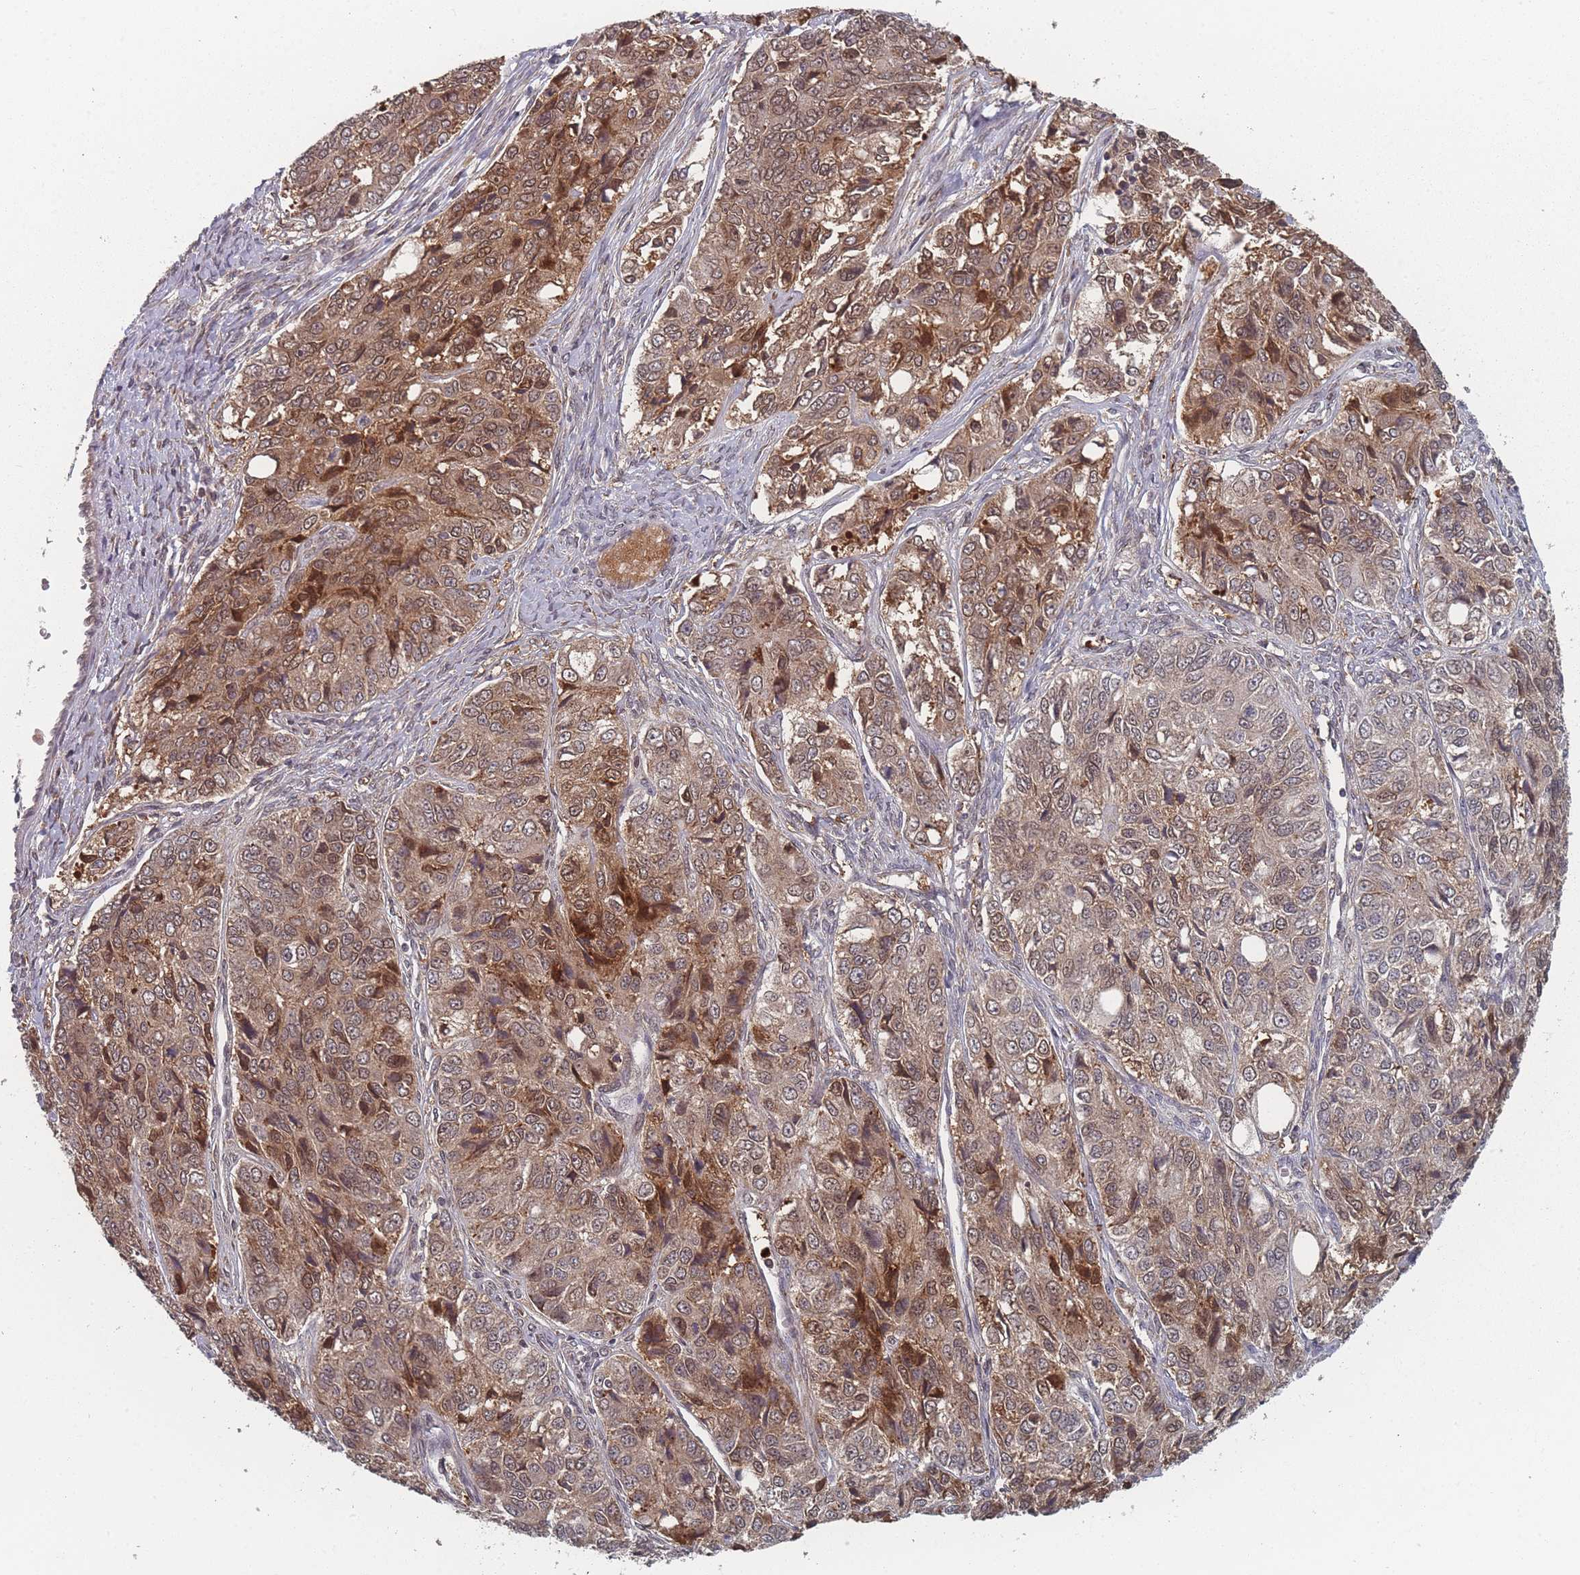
{"staining": {"intensity": "moderate", "quantity": ">75%", "location": "cytoplasmic/membranous,nuclear"}, "tissue": "ovarian cancer", "cell_type": "Tumor cells", "image_type": "cancer", "snomed": [{"axis": "morphology", "description": "Carcinoma, endometroid"}, {"axis": "topography", "description": "Ovary"}], "caption": "Immunohistochemistry micrograph of neoplastic tissue: human endometroid carcinoma (ovarian) stained using IHC displays medium levels of moderate protein expression localized specifically in the cytoplasmic/membranous and nuclear of tumor cells, appearing as a cytoplasmic/membranous and nuclear brown color.", "gene": "TBC1D25", "patient": {"sex": "female", "age": 51}}